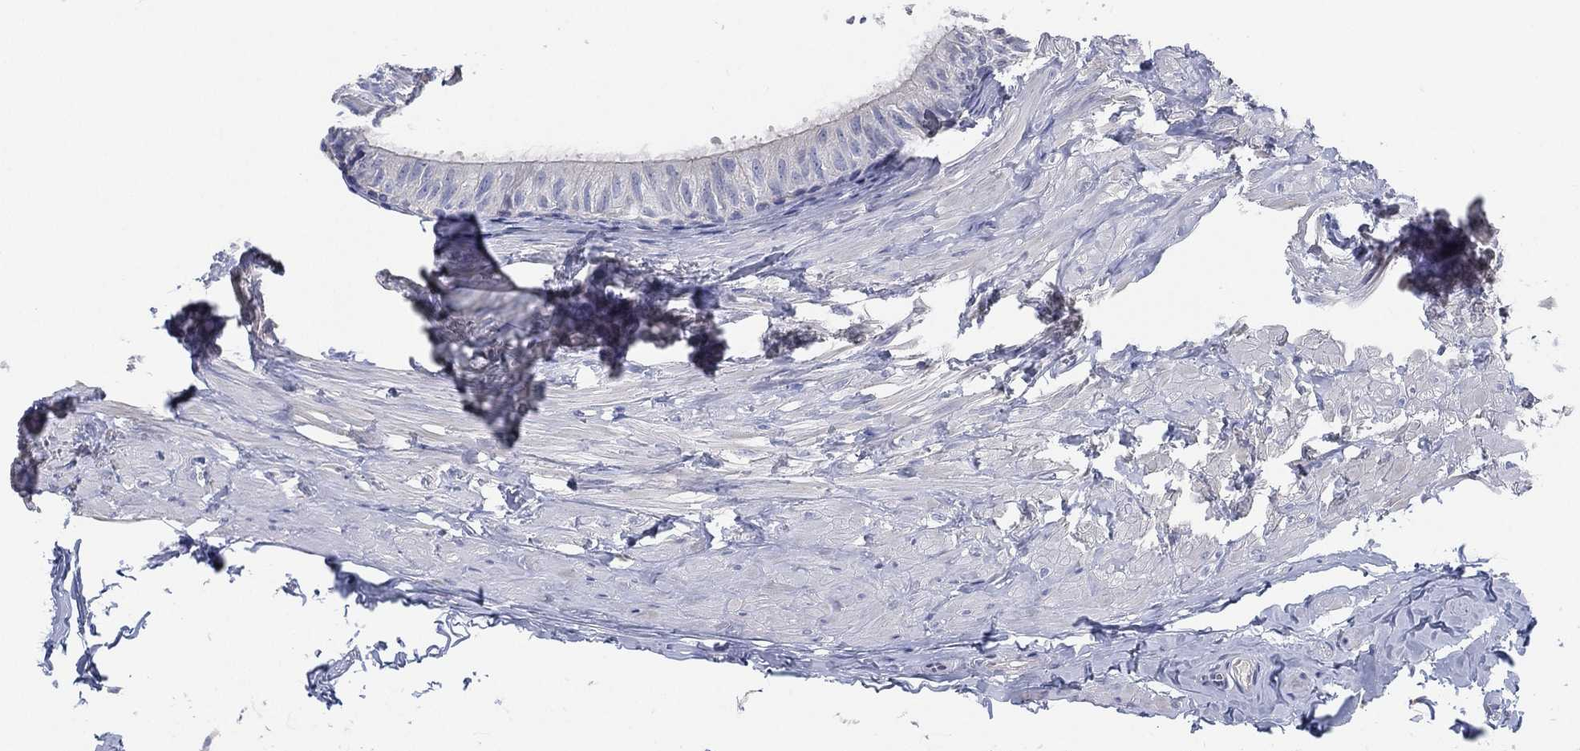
{"staining": {"intensity": "negative", "quantity": "none", "location": "none"}, "tissue": "epididymis", "cell_type": "Glandular cells", "image_type": "normal", "snomed": [{"axis": "morphology", "description": "Normal tissue, NOS"}, {"axis": "topography", "description": "Epididymis"}], "caption": "Unremarkable epididymis was stained to show a protein in brown. There is no significant positivity in glandular cells.", "gene": "CCDC70", "patient": {"sex": "male", "age": 32}}